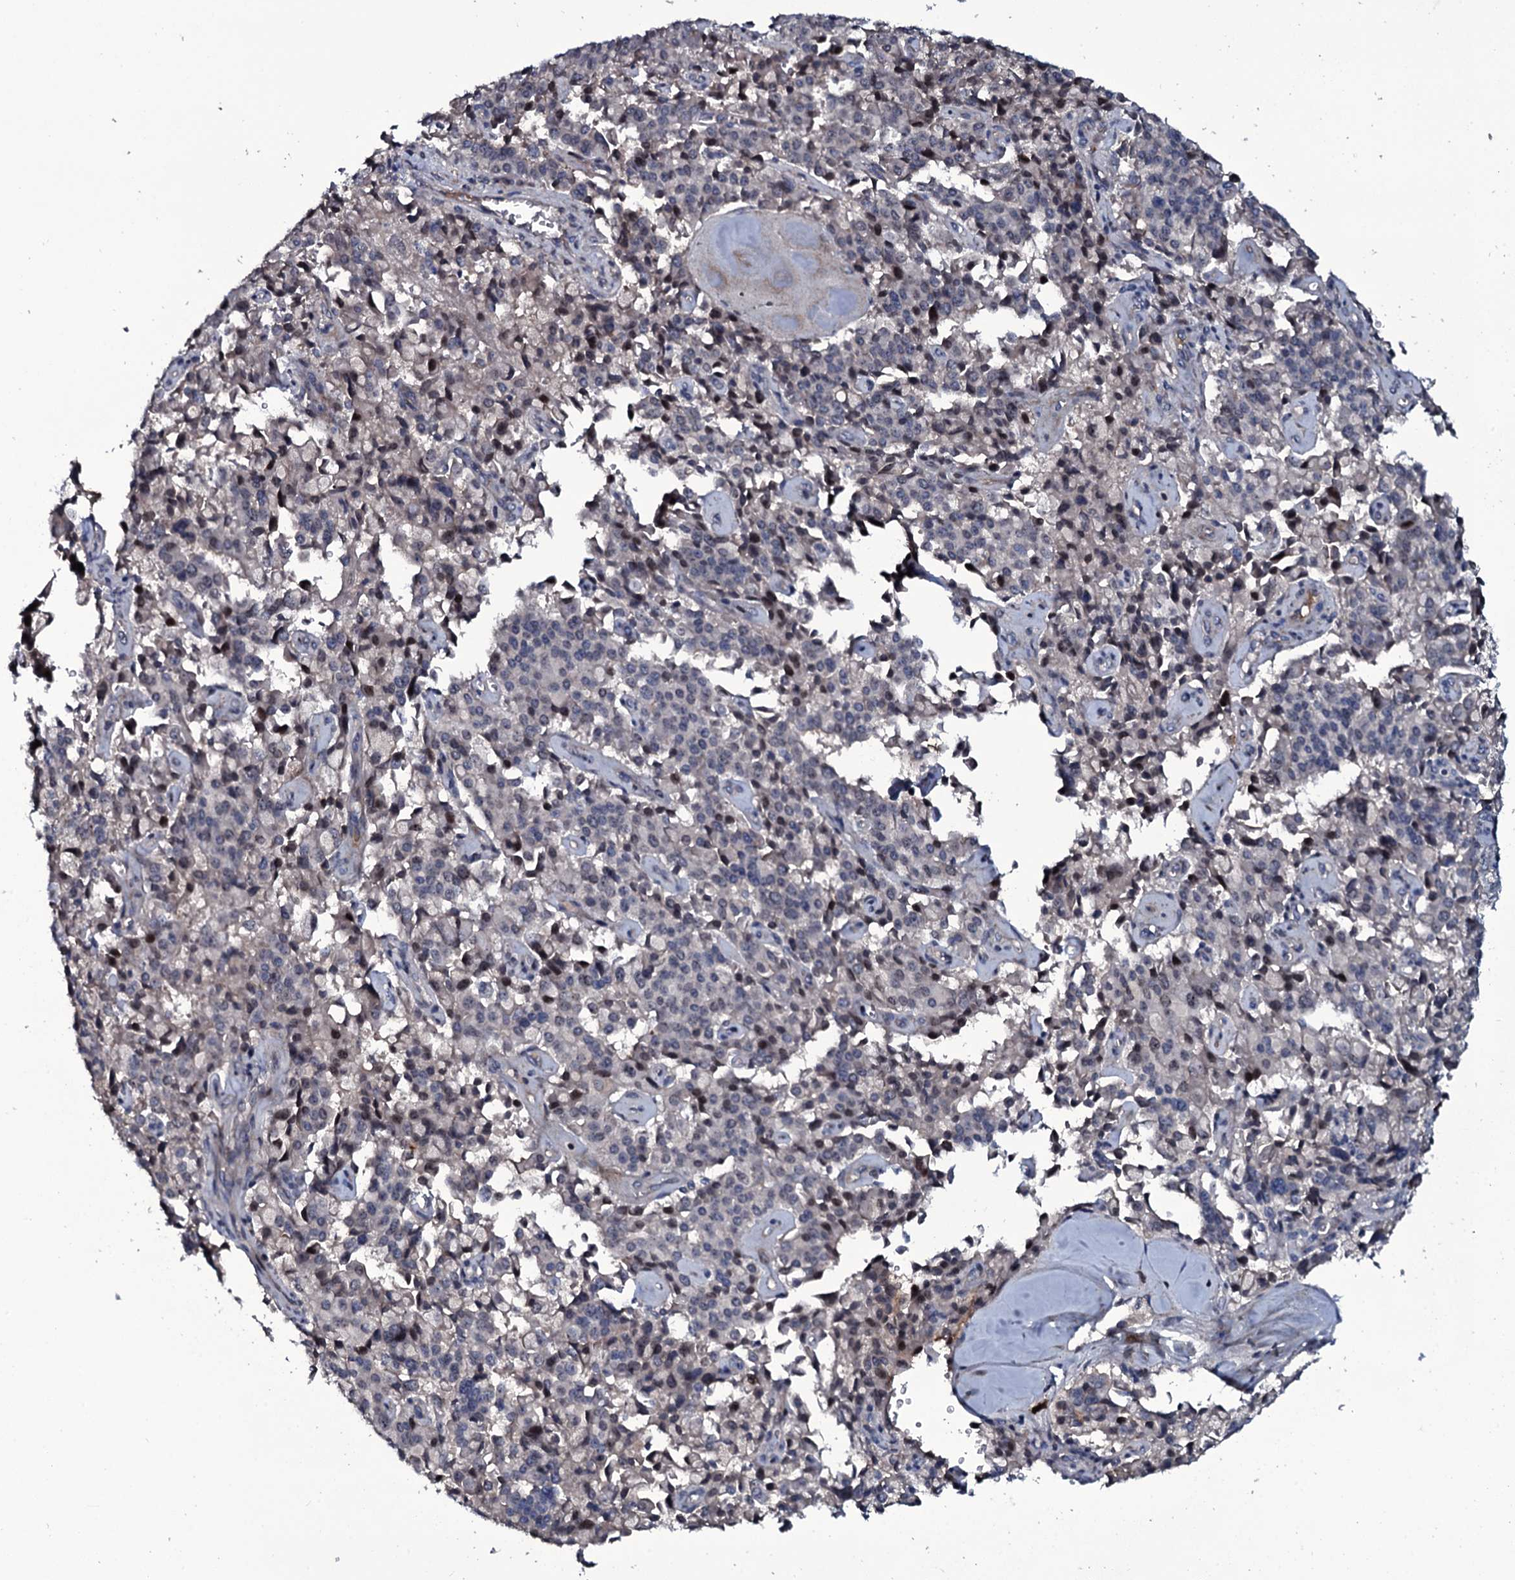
{"staining": {"intensity": "weak", "quantity": "25%-75%", "location": "nuclear"}, "tissue": "pancreatic cancer", "cell_type": "Tumor cells", "image_type": "cancer", "snomed": [{"axis": "morphology", "description": "Adenocarcinoma, NOS"}, {"axis": "topography", "description": "Pancreas"}], "caption": "DAB (3,3'-diaminobenzidine) immunohistochemical staining of pancreatic cancer displays weak nuclear protein staining in about 25%-75% of tumor cells.", "gene": "LYG2", "patient": {"sex": "male", "age": 65}}